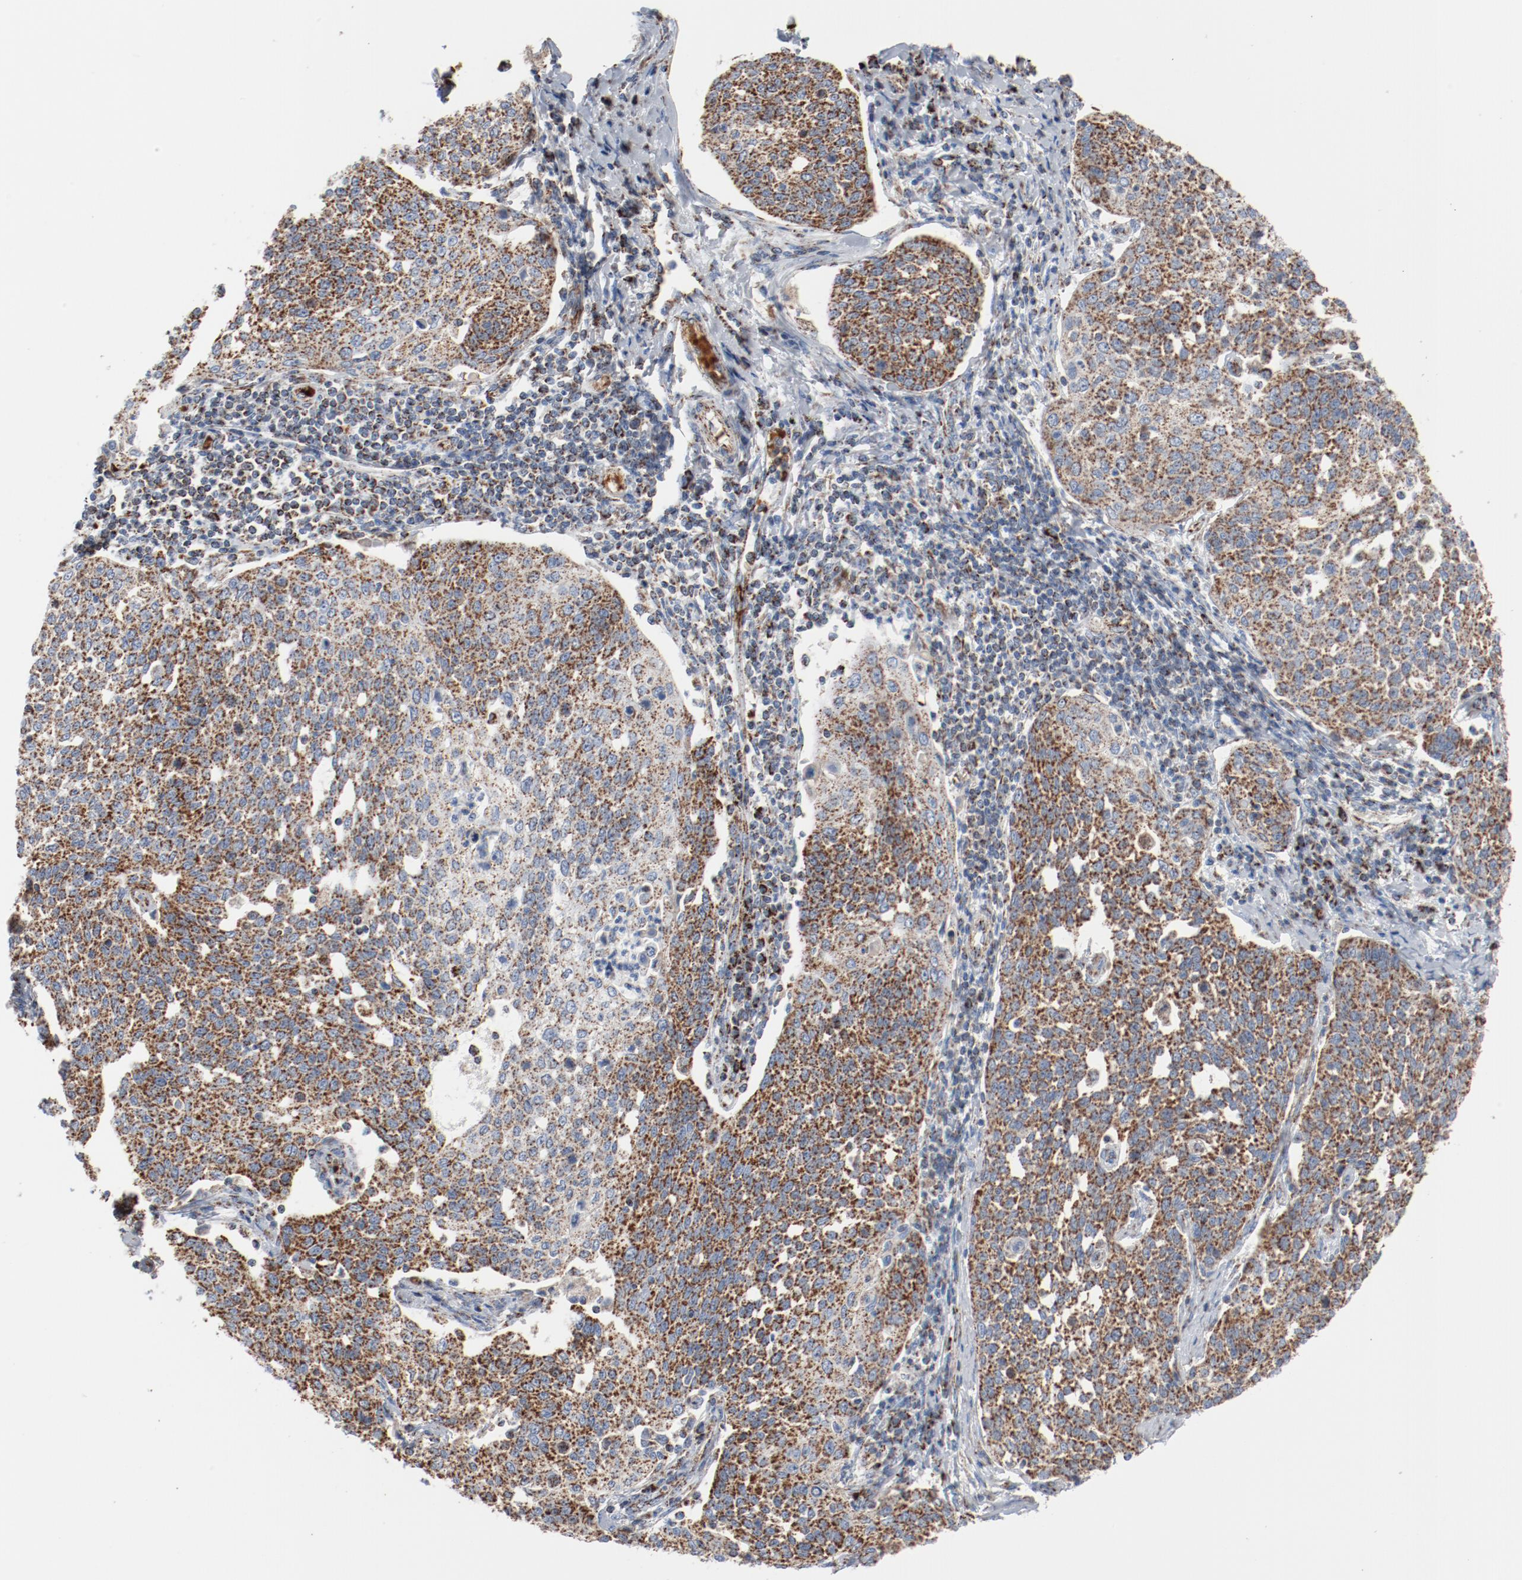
{"staining": {"intensity": "moderate", "quantity": ">75%", "location": "cytoplasmic/membranous"}, "tissue": "cervical cancer", "cell_type": "Tumor cells", "image_type": "cancer", "snomed": [{"axis": "morphology", "description": "Squamous cell carcinoma, NOS"}, {"axis": "topography", "description": "Cervix"}], "caption": "Protein expression analysis of squamous cell carcinoma (cervical) demonstrates moderate cytoplasmic/membranous positivity in about >75% of tumor cells.", "gene": "NDUFB8", "patient": {"sex": "female", "age": 34}}